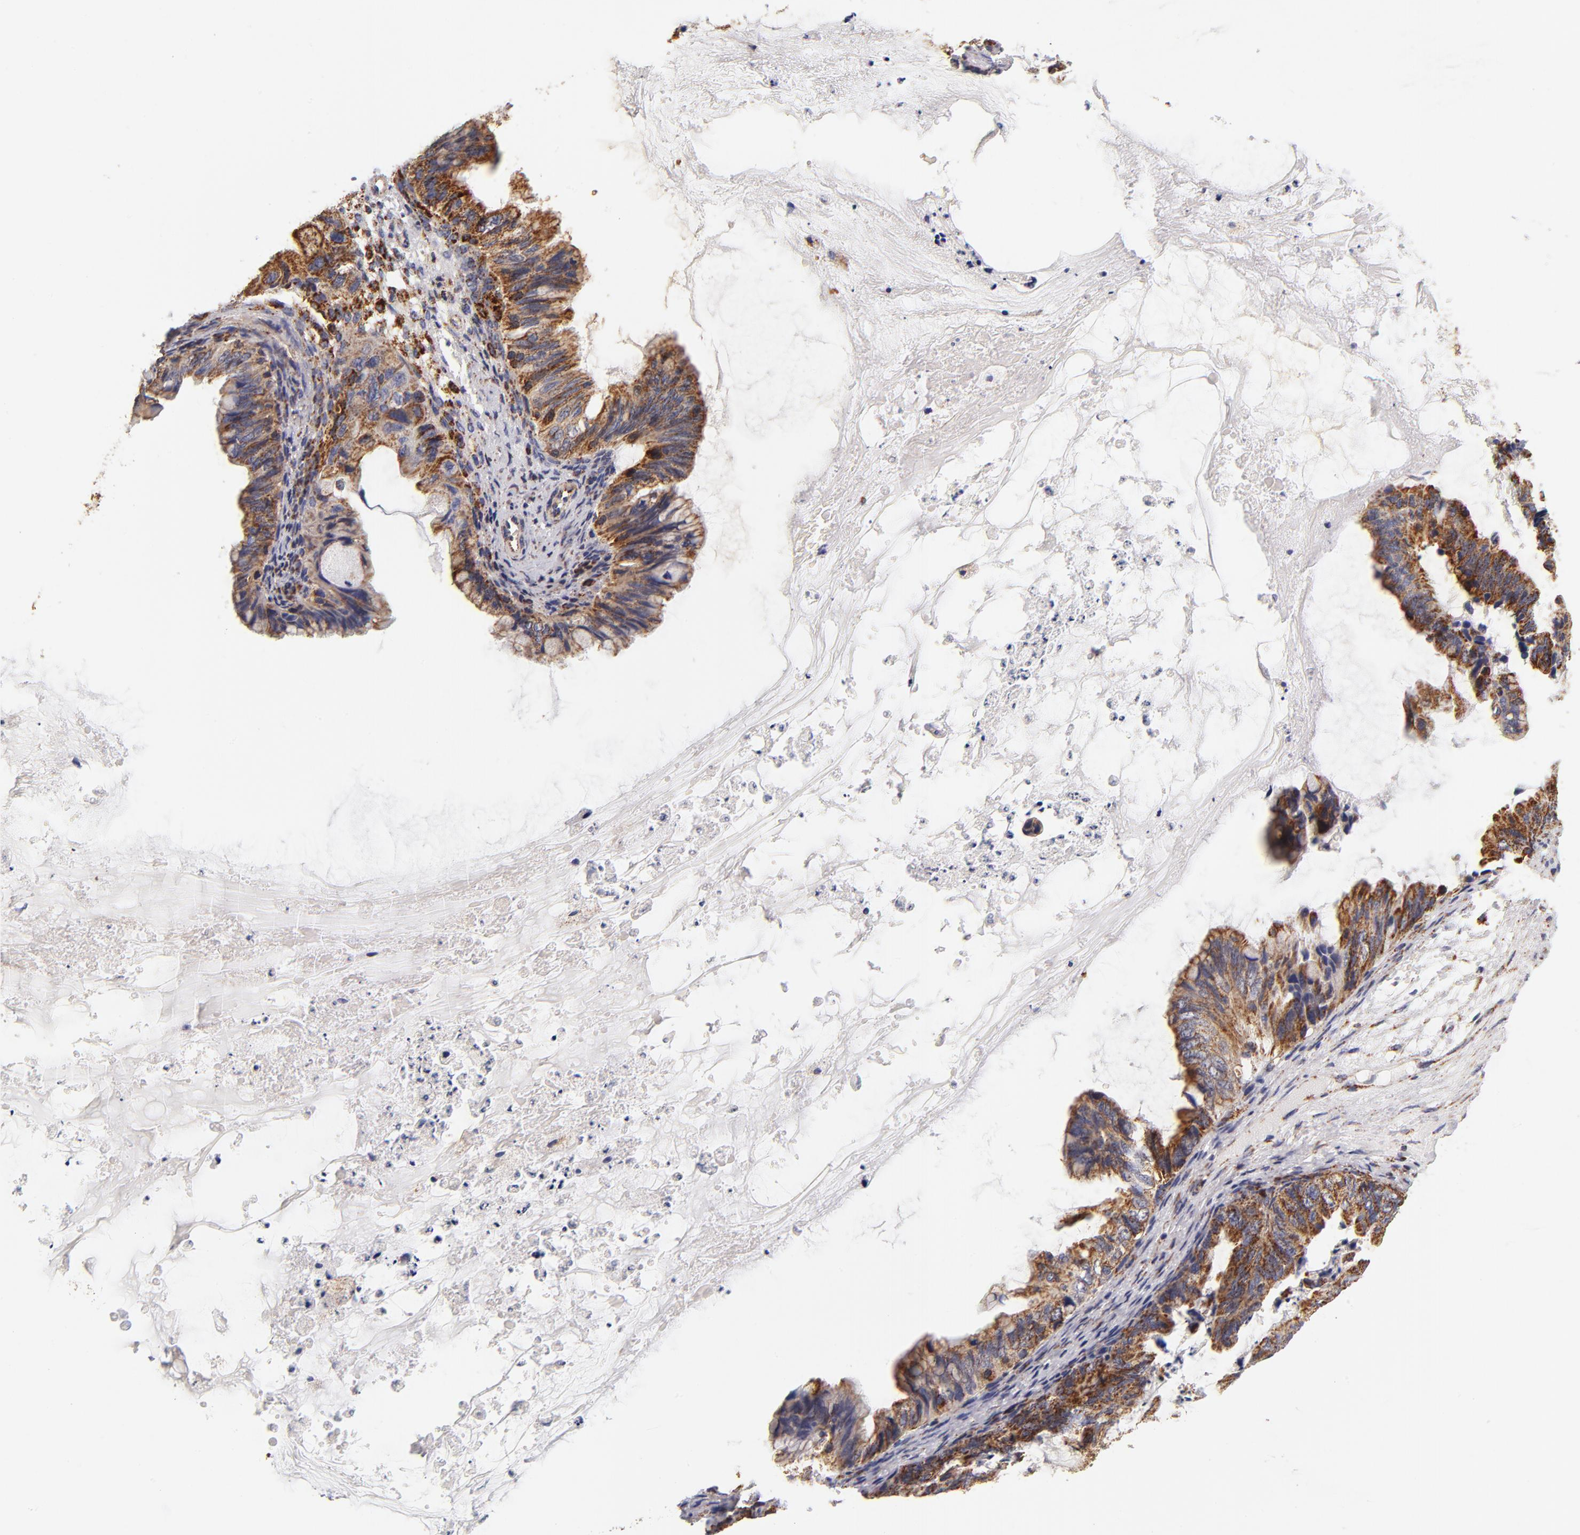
{"staining": {"intensity": "strong", "quantity": ">75%", "location": "cytoplasmic/membranous"}, "tissue": "ovarian cancer", "cell_type": "Tumor cells", "image_type": "cancer", "snomed": [{"axis": "morphology", "description": "Cystadenocarcinoma, mucinous, NOS"}, {"axis": "topography", "description": "Ovary"}], "caption": "Approximately >75% of tumor cells in human ovarian cancer (mucinous cystadenocarcinoma) demonstrate strong cytoplasmic/membranous protein positivity as visualized by brown immunohistochemical staining.", "gene": "ECHS1", "patient": {"sex": "female", "age": 36}}